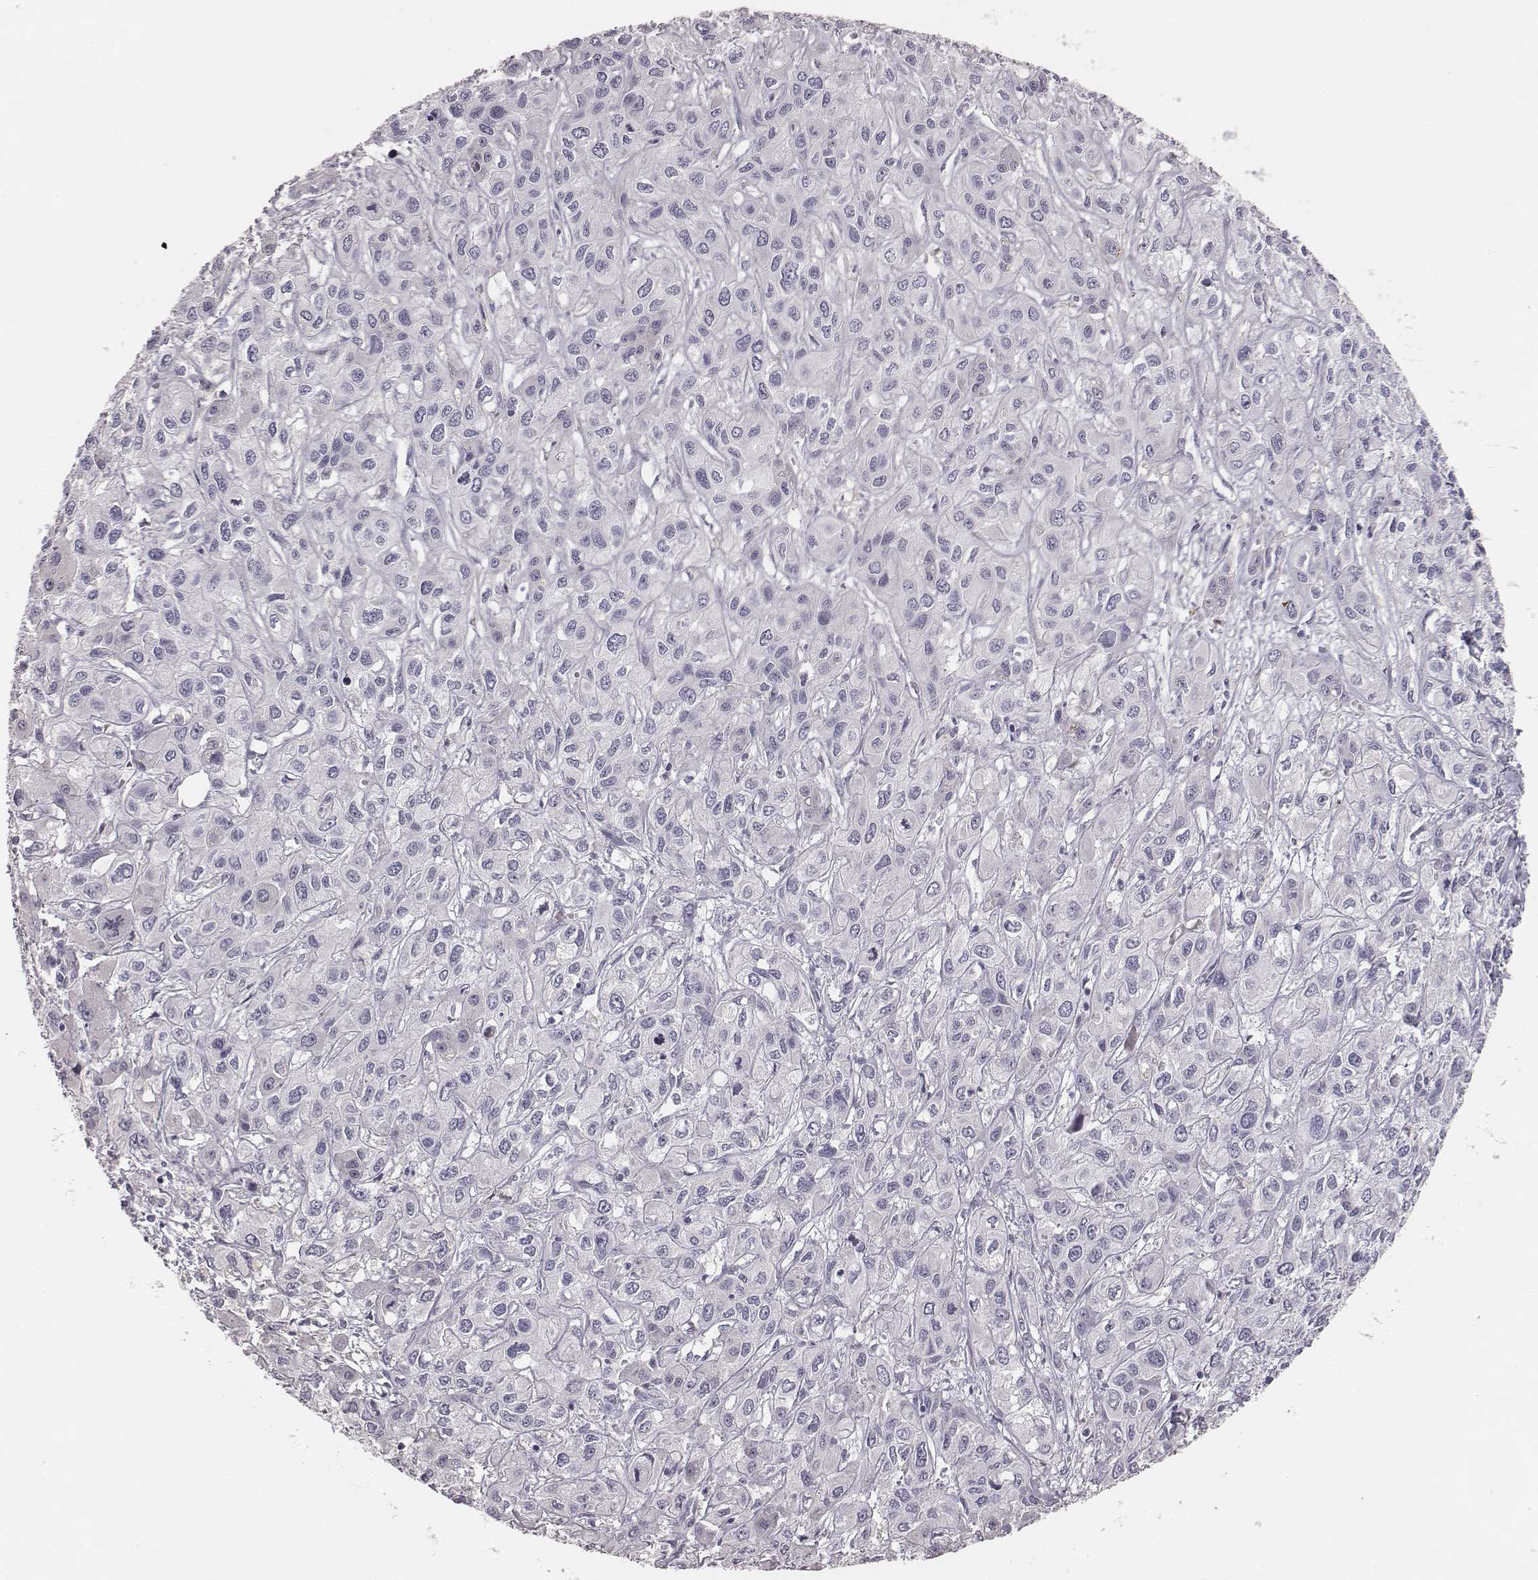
{"staining": {"intensity": "negative", "quantity": "none", "location": "none"}, "tissue": "liver cancer", "cell_type": "Tumor cells", "image_type": "cancer", "snomed": [{"axis": "morphology", "description": "Cholangiocarcinoma"}, {"axis": "topography", "description": "Liver"}], "caption": "Photomicrograph shows no significant protein expression in tumor cells of liver cancer.", "gene": "MYH6", "patient": {"sex": "female", "age": 66}}